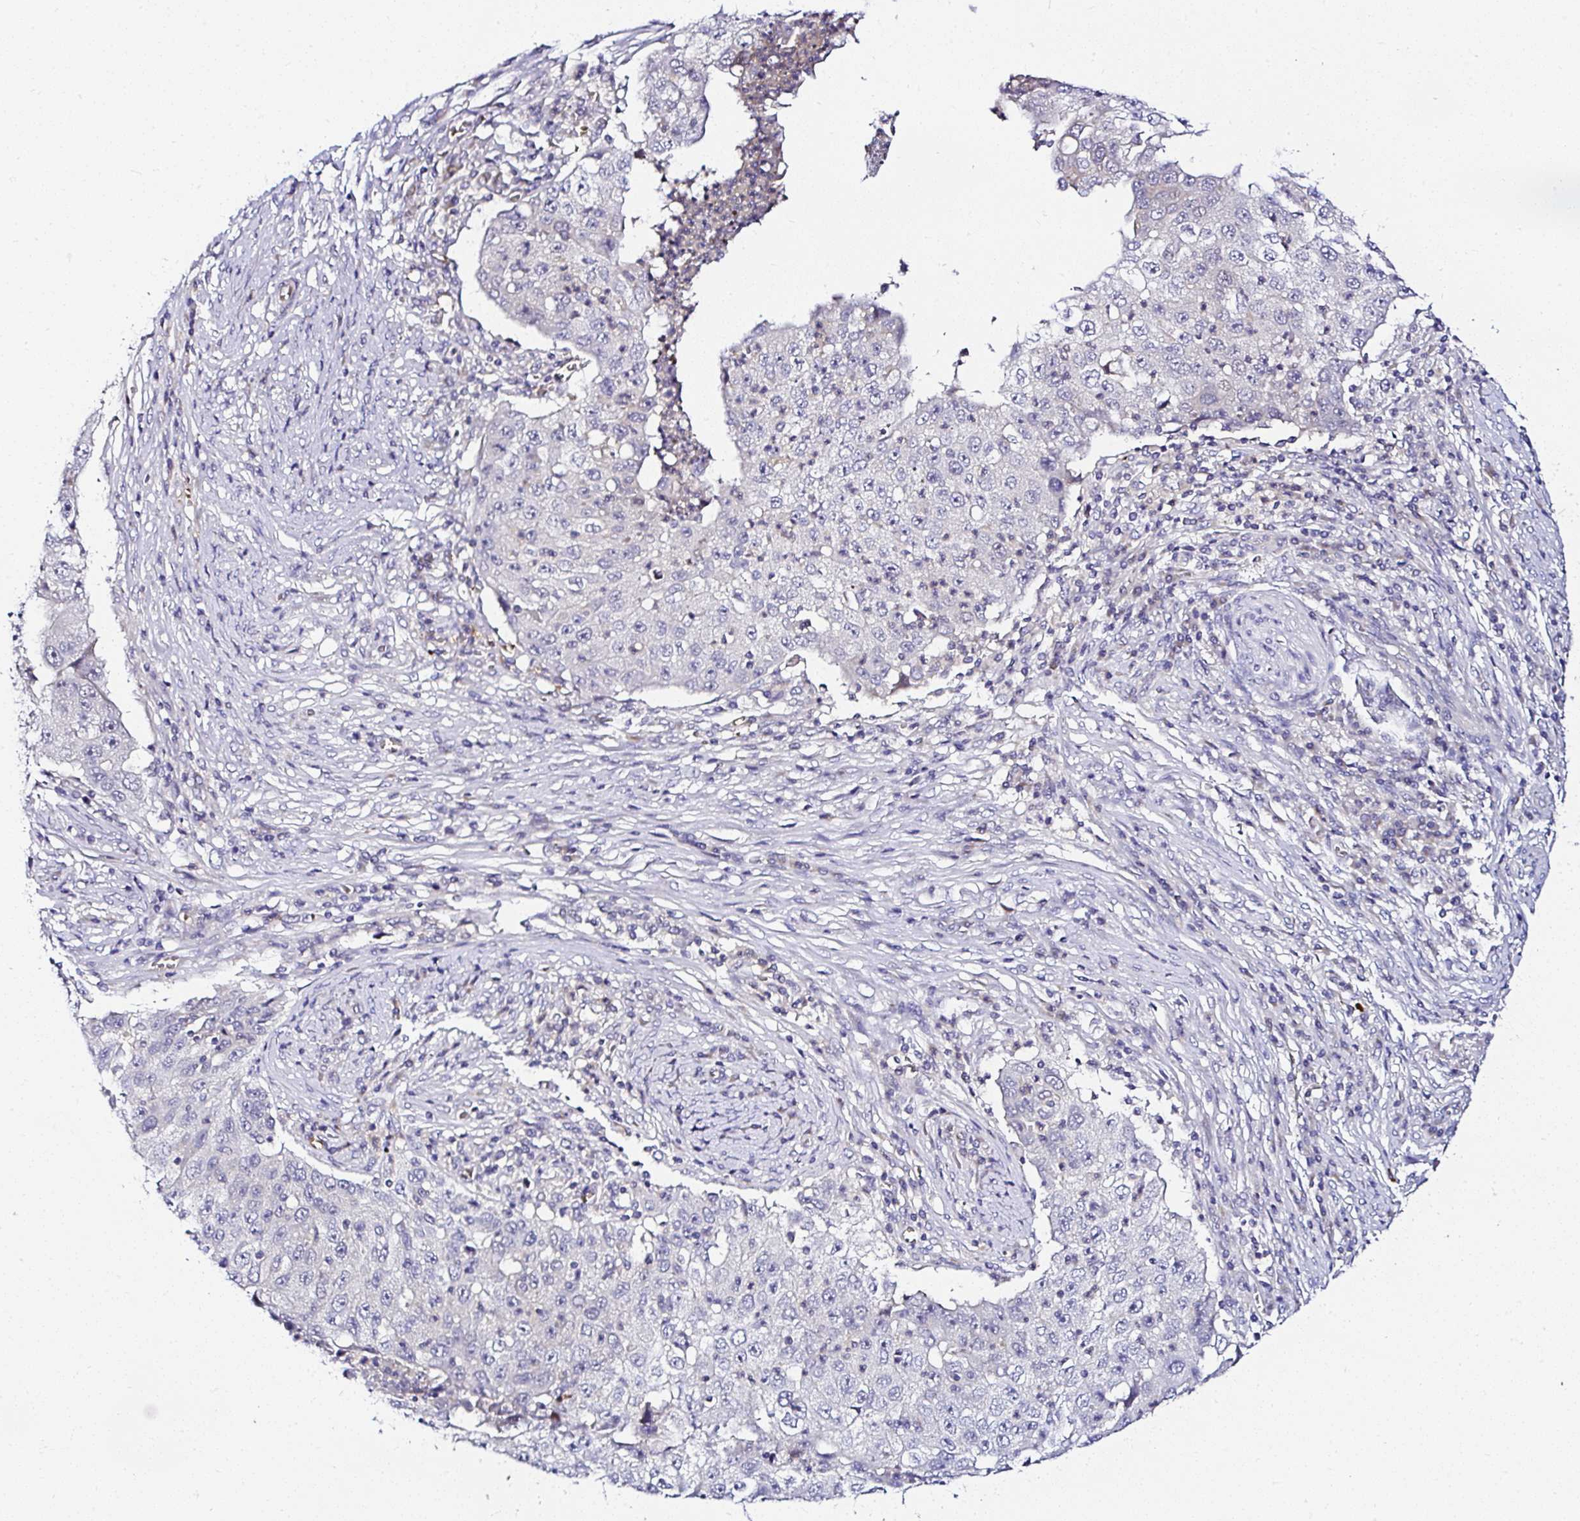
{"staining": {"intensity": "negative", "quantity": "none", "location": "none"}, "tissue": "lung cancer", "cell_type": "Tumor cells", "image_type": "cancer", "snomed": [{"axis": "morphology", "description": "Squamous cell carcinoma, NOS"}, {"axis": "topography", "description": "Lung"}], "caption": "An IHC image of squamous cell carcinoma (lung) is shown. There is no staining in tumor cells of squamous cell carcinoma (lung). Nuclei are stained in blue.", "gene": "DEPDC5", "patient": {"sex": "male", "age": 64}}